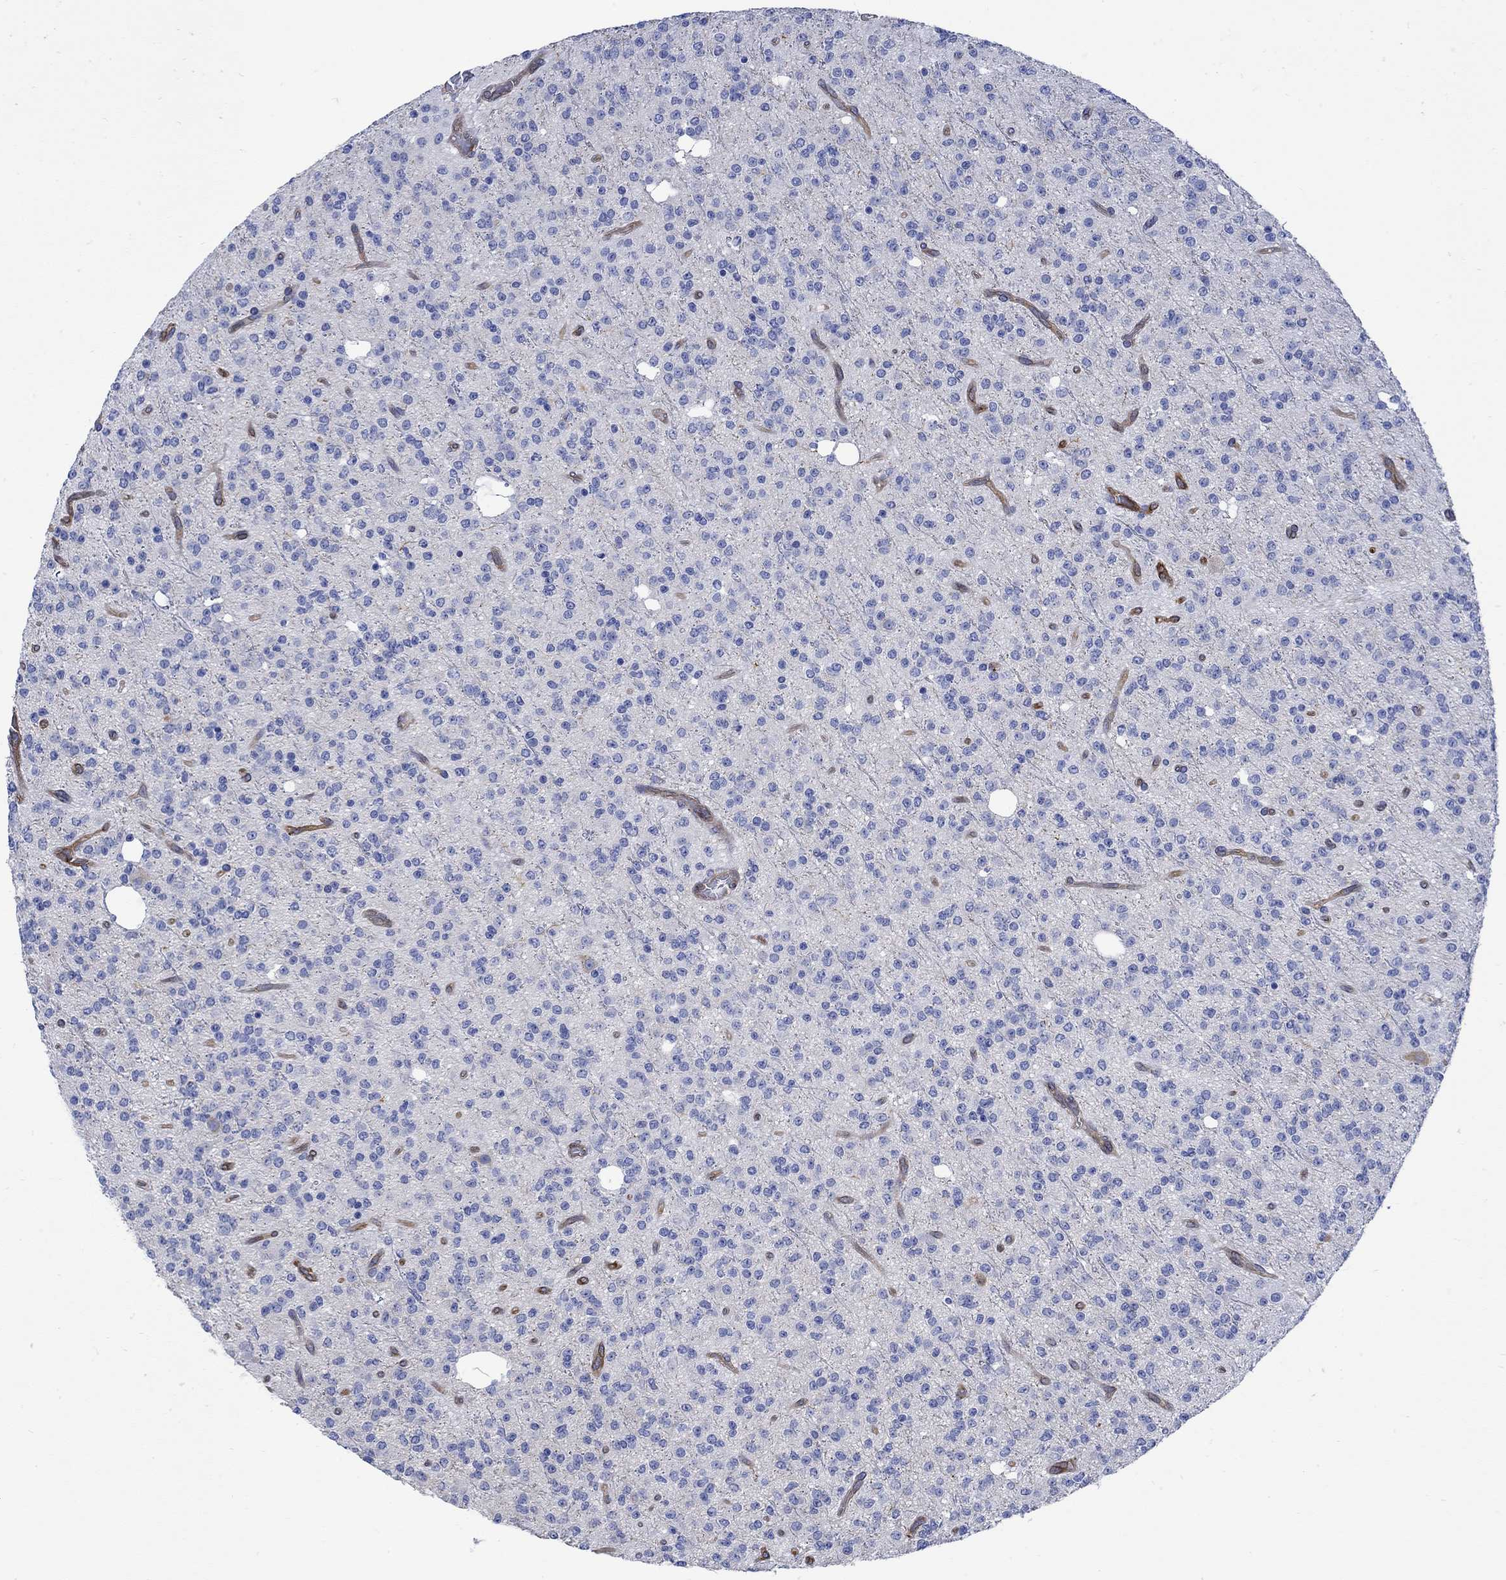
{"staining": {"intensity": "negative", "quantity": "none", "location": "none"}, "tissue": "glioma", "cell_type": "Tumor cells", "image_type": "cancer", "snomed": [{"axis": "morphology", "description": "Glioma, malignant, Low grade"}, {"axis": "topography", "description": "Brain"}], "caption": "A photomicrograph of low-grade glioma (malignant) stained for a protein demonstrates no brown staining in tumor cells.", "gene": "TGM2", "patient": {"sex": "male", "age": 27}}